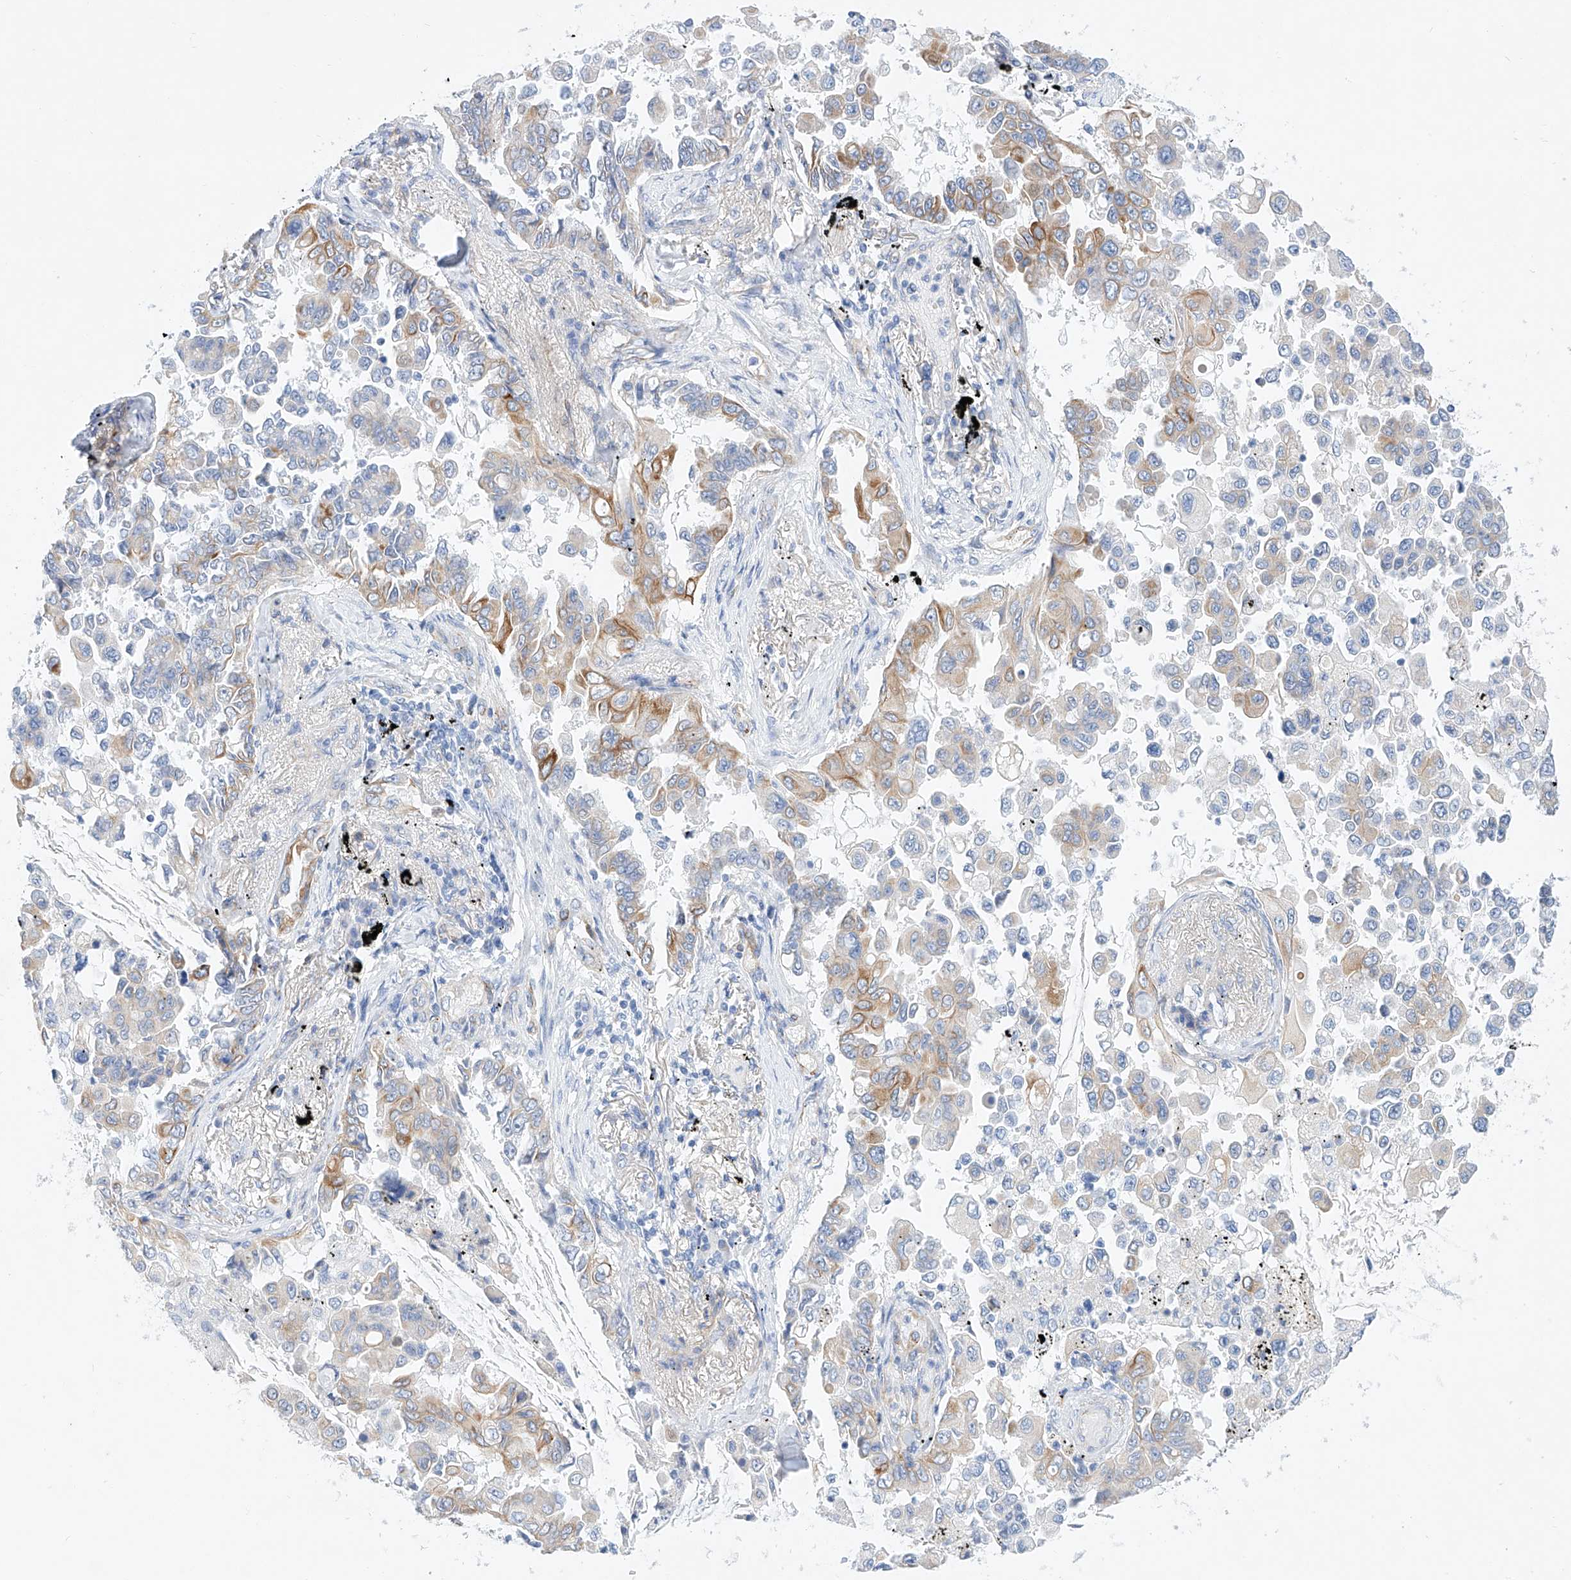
{"staining": {"intensity": "moderate", "quantity": "<25%", "location": "cytoplasmic/membranous"}, "tissue": "lung cancer", "cell_type": "Tumor cells", "image_type": "cancer", "snomed": [{"axis": "morphology", "description": "Adenocarcinoma, NOS"}, {"axis": "topography", "description": "Lung"}], "caption": "This is a micrograph of IHC staining of adenocarcinoma (lung), which shows moderate positivity in the cytoplasmic/membranous of tumor cells.", "gene": "SBSPON", "patient": {"sex": "female", "age": 67}}